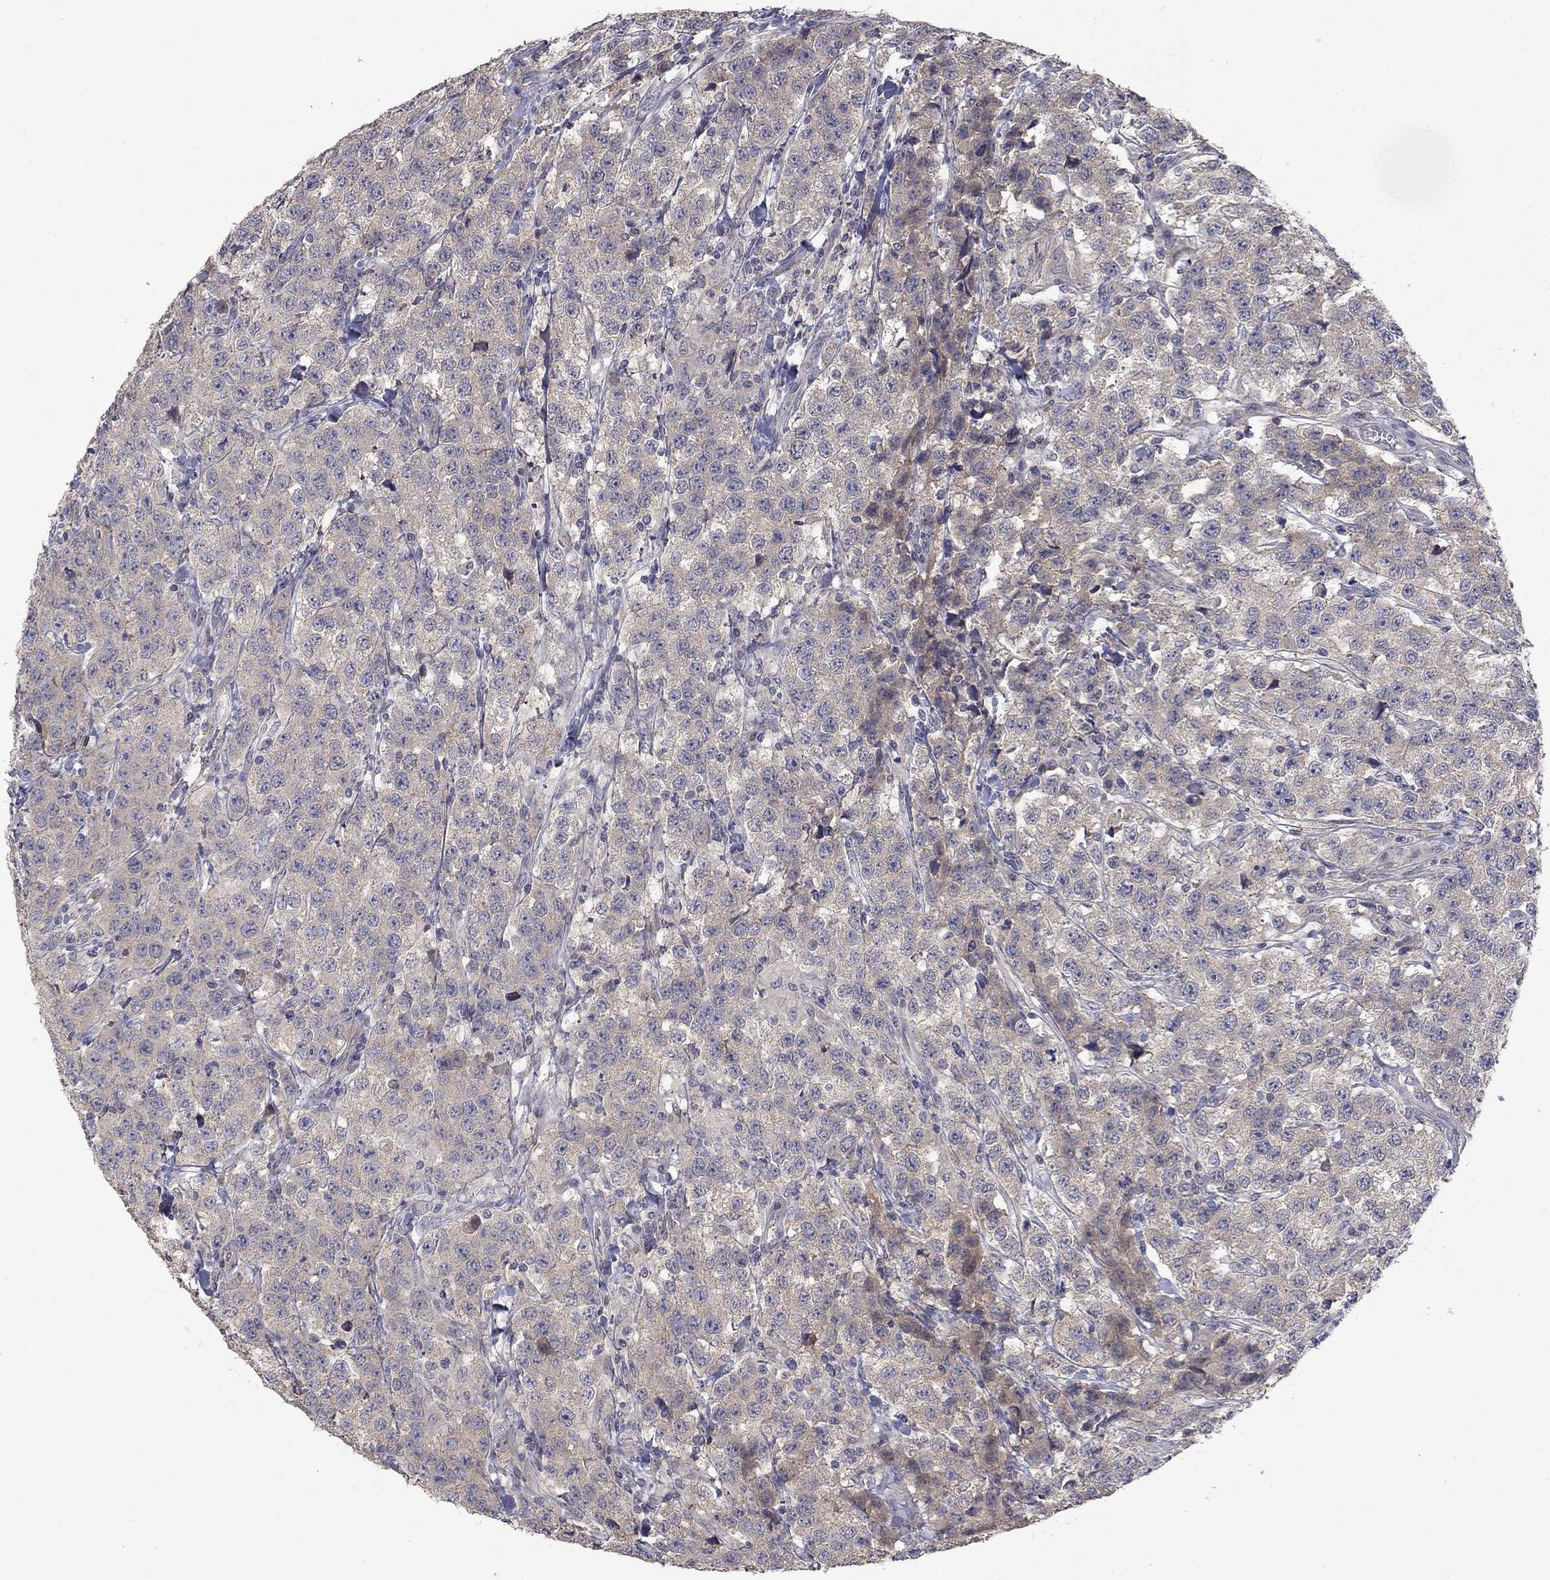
{"staining": {"intensity": "weak", "quantity": "<25%", "location": "cytoplasmic/membranous"}, "tissue": "testis cancer", "cell_type": "Tumor cells", "image_type": "cancer", "snomed": [{"axis": "morphology", "description": "Seminoma, NOS"}, {"axis": "topography", "description": "Testis"}], "caption": "The immunohistochemistry (IHC) photomicrograph has no significant staining in tumor cells of seminoma (testis) tissue. (Stains: DAB immunohistochemistry with hematoxylin counter stain, Microscopy: brightfield microscopy at high magnification).", "gene": "SLC39A14", "patient": {"sex": "male", "age": 59}}